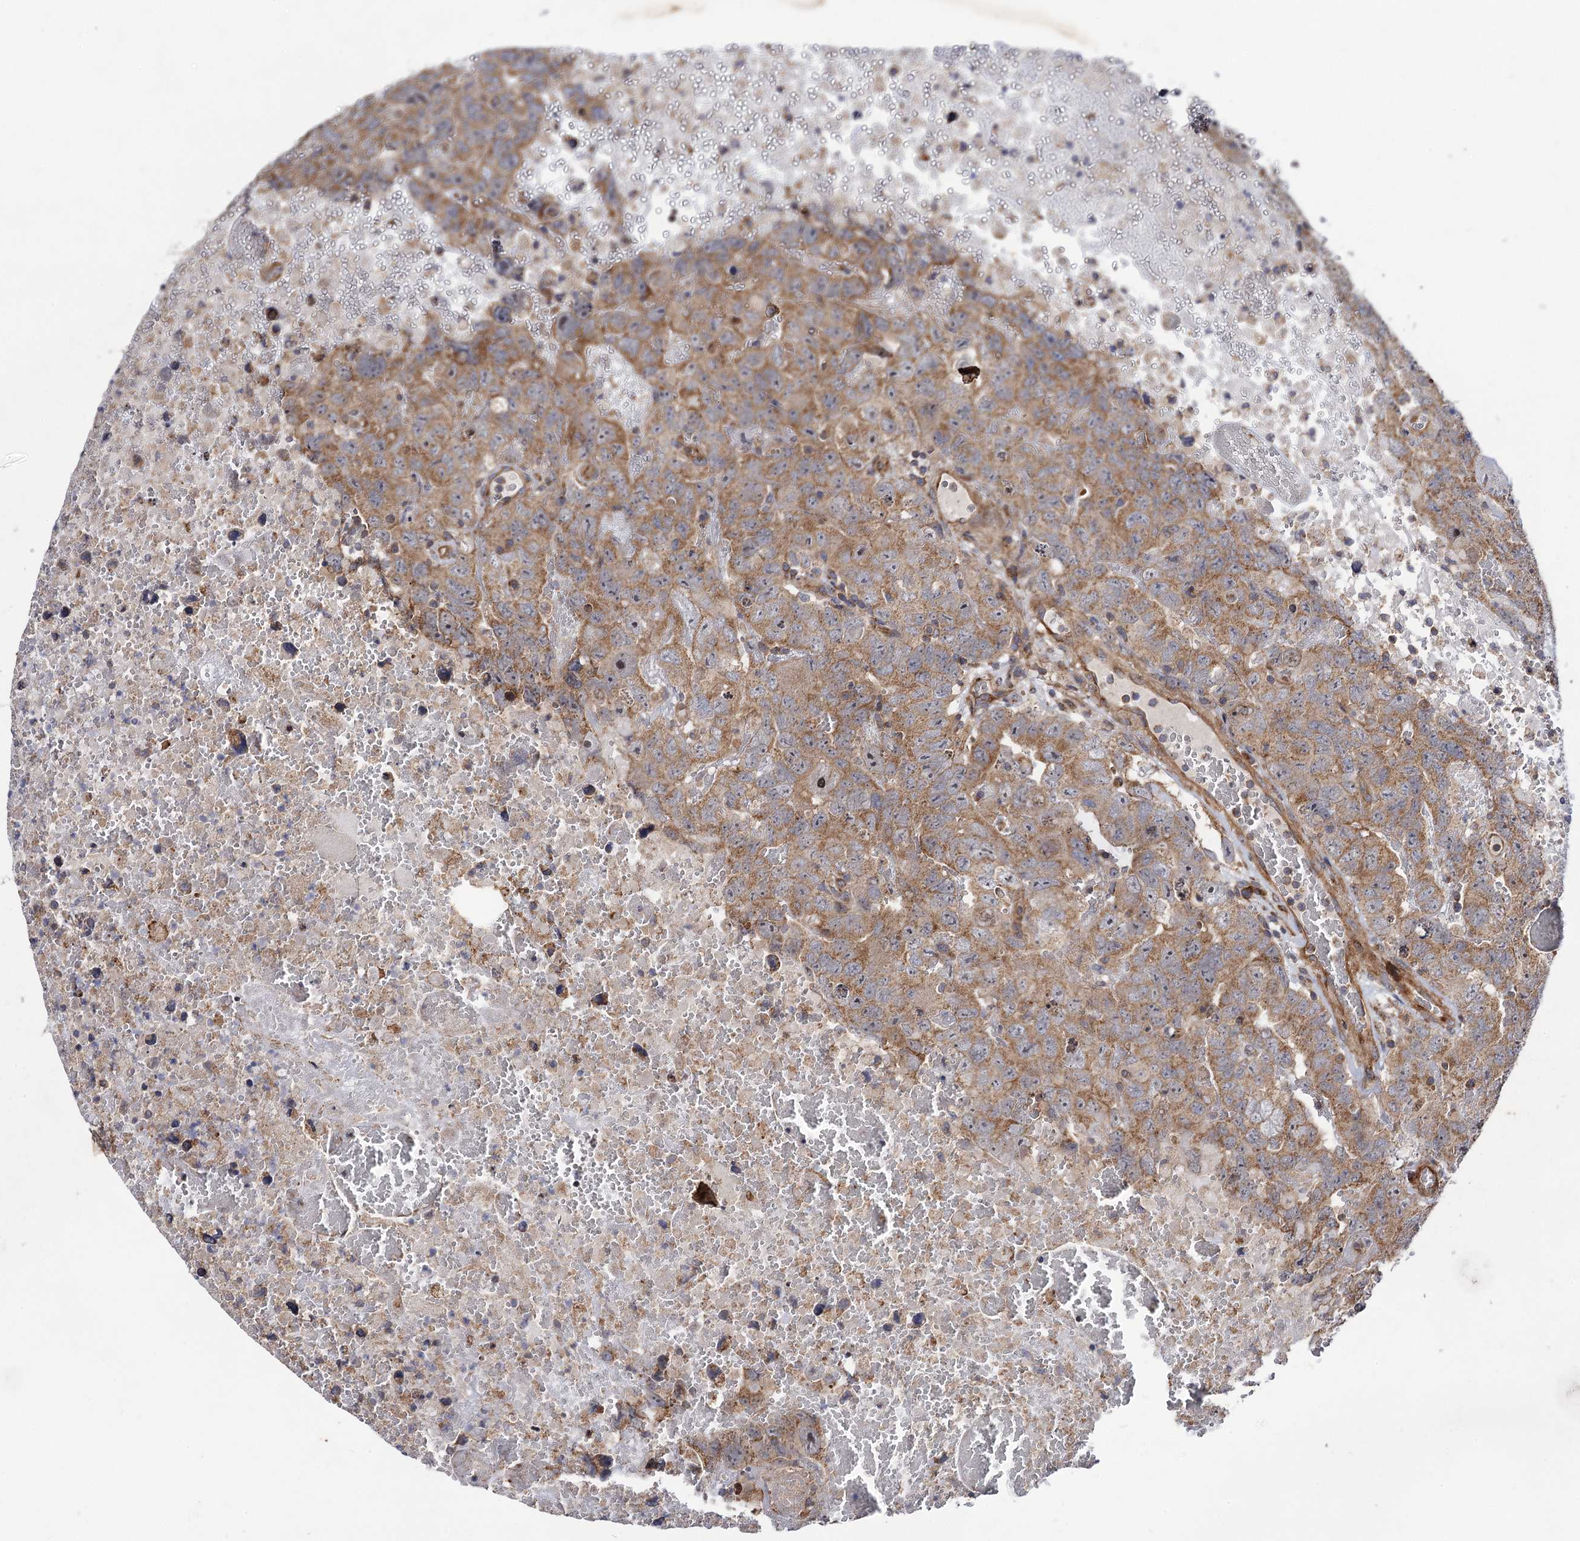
{"staining": {"intensity": "weak", "quantity": ">75%", "location": "cytoplasmic/membranous"}, "tissue": "testis cancer", "cell_type": "Tumor cells", "image_type": "cancer", "snomed": [{"axis": "morphology", "description": "Carcinoma, Embryonal, NOS"}, {"axis": "topography", "description": "Testis"}], "caption": "A high-resolution micrograph shows IHC staining of testis cancer, which displays weak cytoplasmic/membranous expression in approximately >75% of tumor cells.", "gene": "DYDC1", "patient": {"sex": "male", "age": 45}}